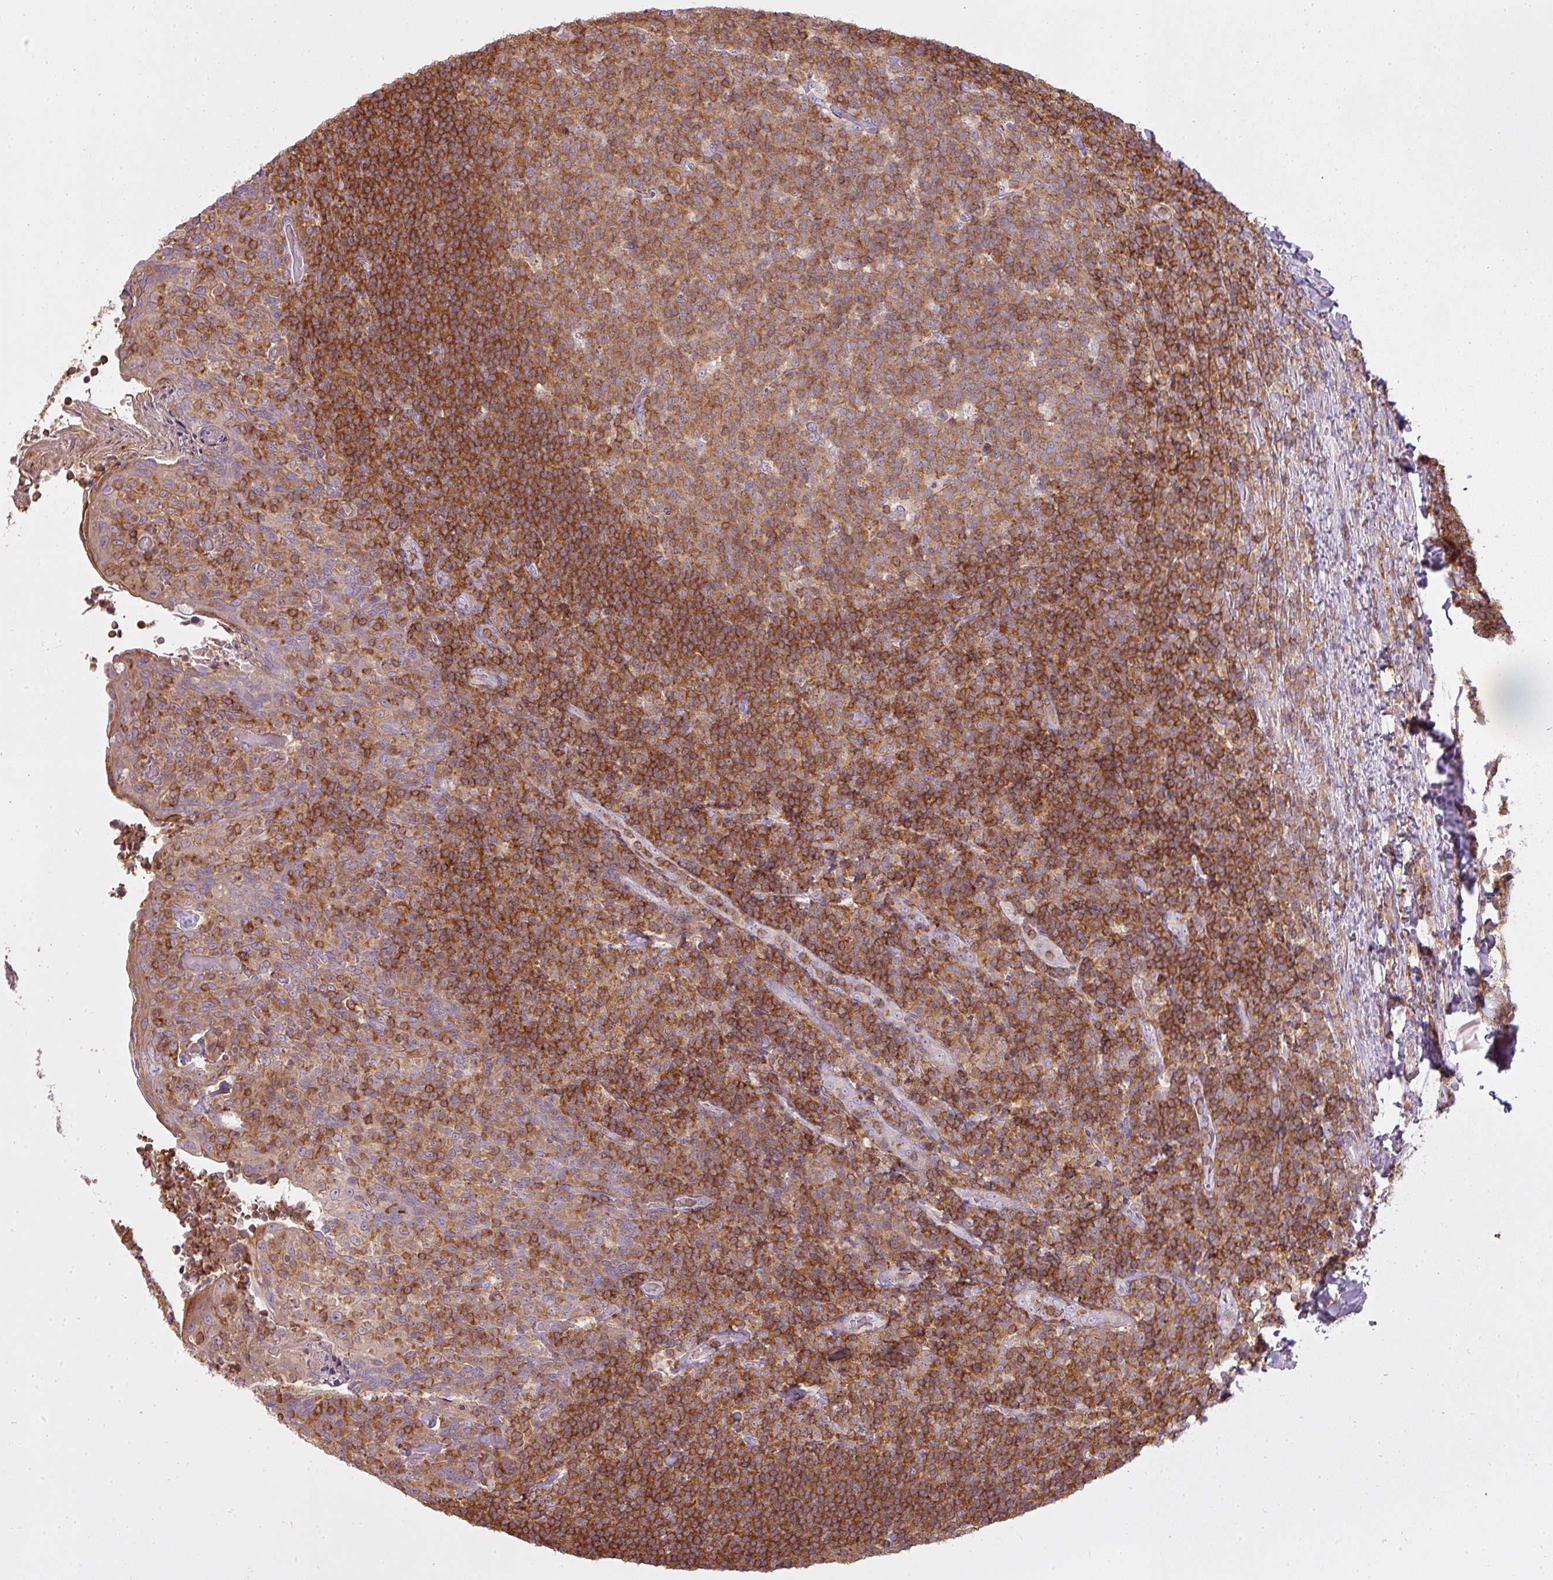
{"staining": {"intensity": "moderate", "quantity": ">75%", "location": "cytoplasmic/membranous"}, "tissue": "tonsil", "cell_type": "Germinal center cells", "image_type": "normal", "snomed": [{"axis": "morphology", "description": "Normal tissue, NOS"}, {"axis": "topography", "description": "Tonsil"}], "caption": "DAB (3,3'-diaminobenzidine) immunohistochemical staining of normal human tonsil demonstrates moderate cytoplasmic/membranous protein positivity in approximately >75% of germinal center cells.", "gene": "STK4", "patient": {"sex": "female", "age": 10}}